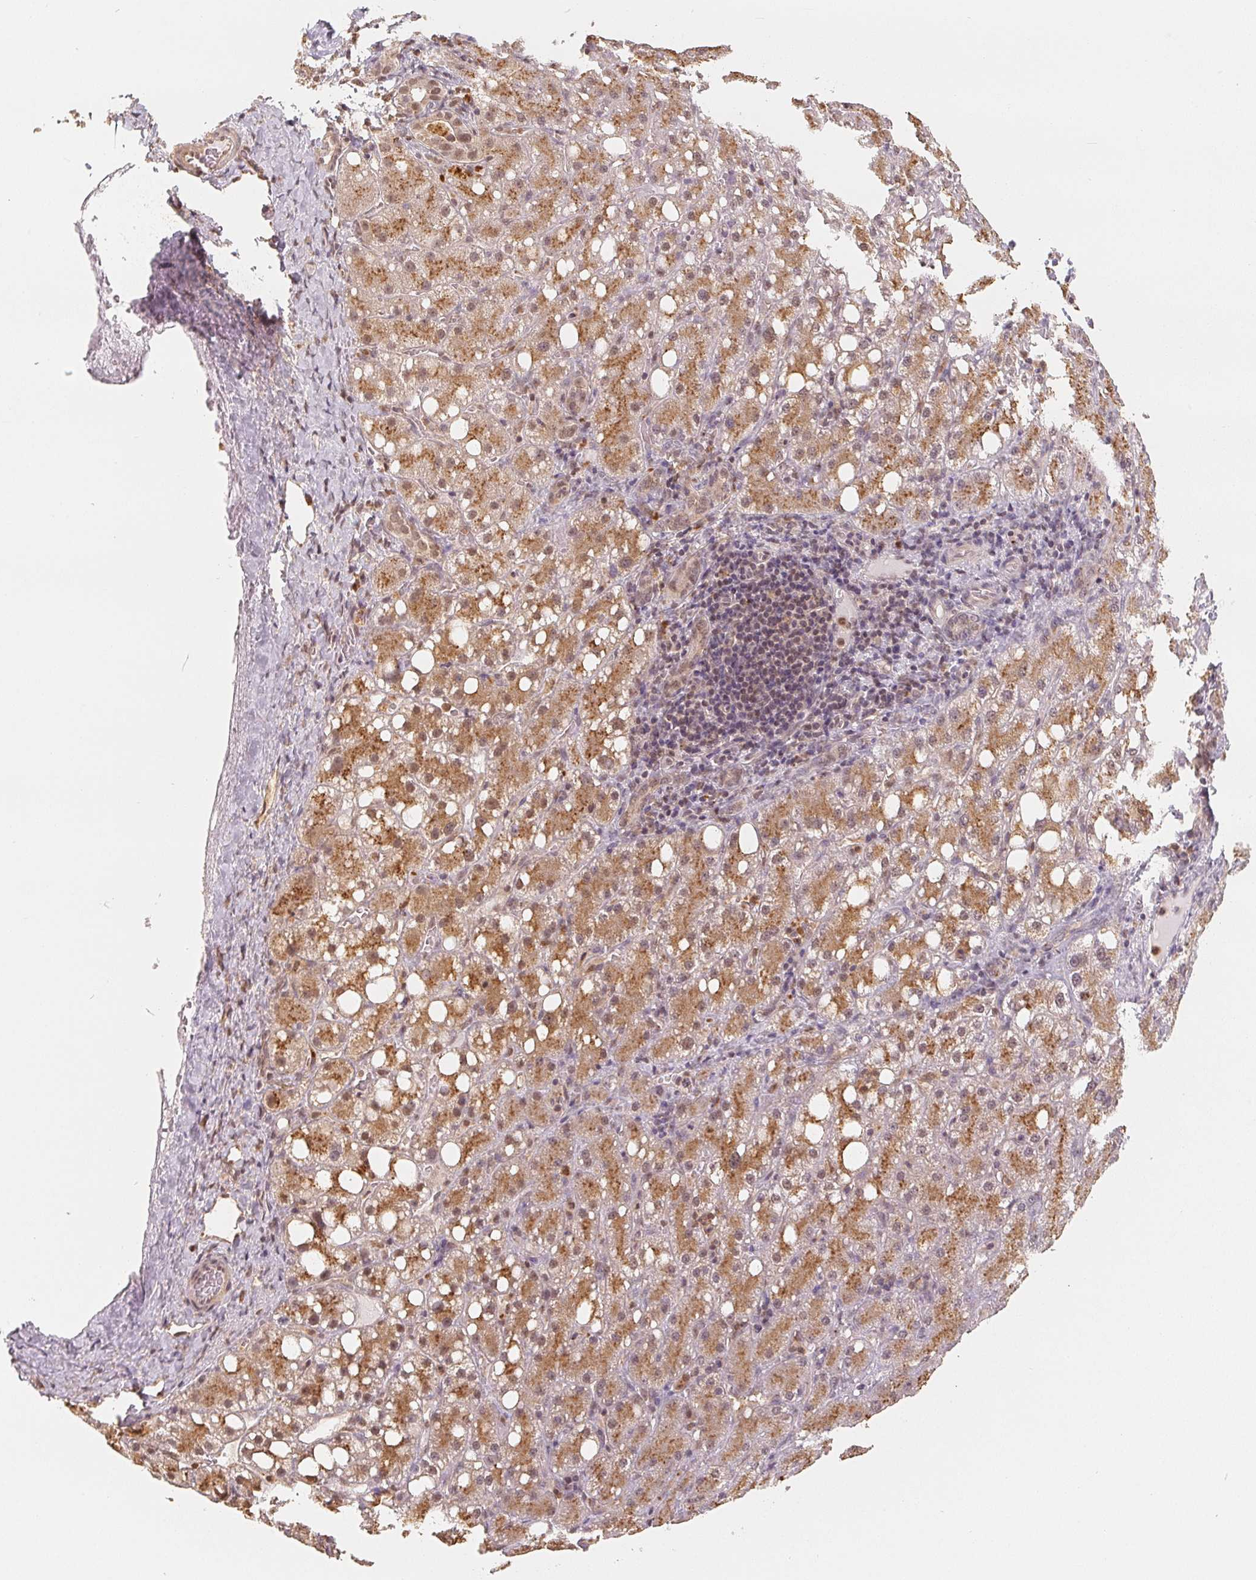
{"staining": {"intensity": "moderate", "quantity": "25%-75%", "location": "cytoplasmic/membranous,nuclear"}, "tissue": "liver cancer", "cell_type": "Tumor cells", "image_type": "cancer", "snomed": [{"axis": "morphology", "description": "Carcinoma, Hepatocellular, NOS"}, {"axis": "topography", "description": "Liver"}], "caption": "Immunohistochemical staining of liver cancer (hepatocellular carcinoma) reveals moderate cytoplasmic/membranous and nuclear protein staining in approximately 25%-75% of tumor cells. (Stains: DAB in brown, nuclei in blue, Microscopy: brightfield microscopy at high magnification).", "gene": "GUSB", "patient": {"sex": "male", "age": 67}}